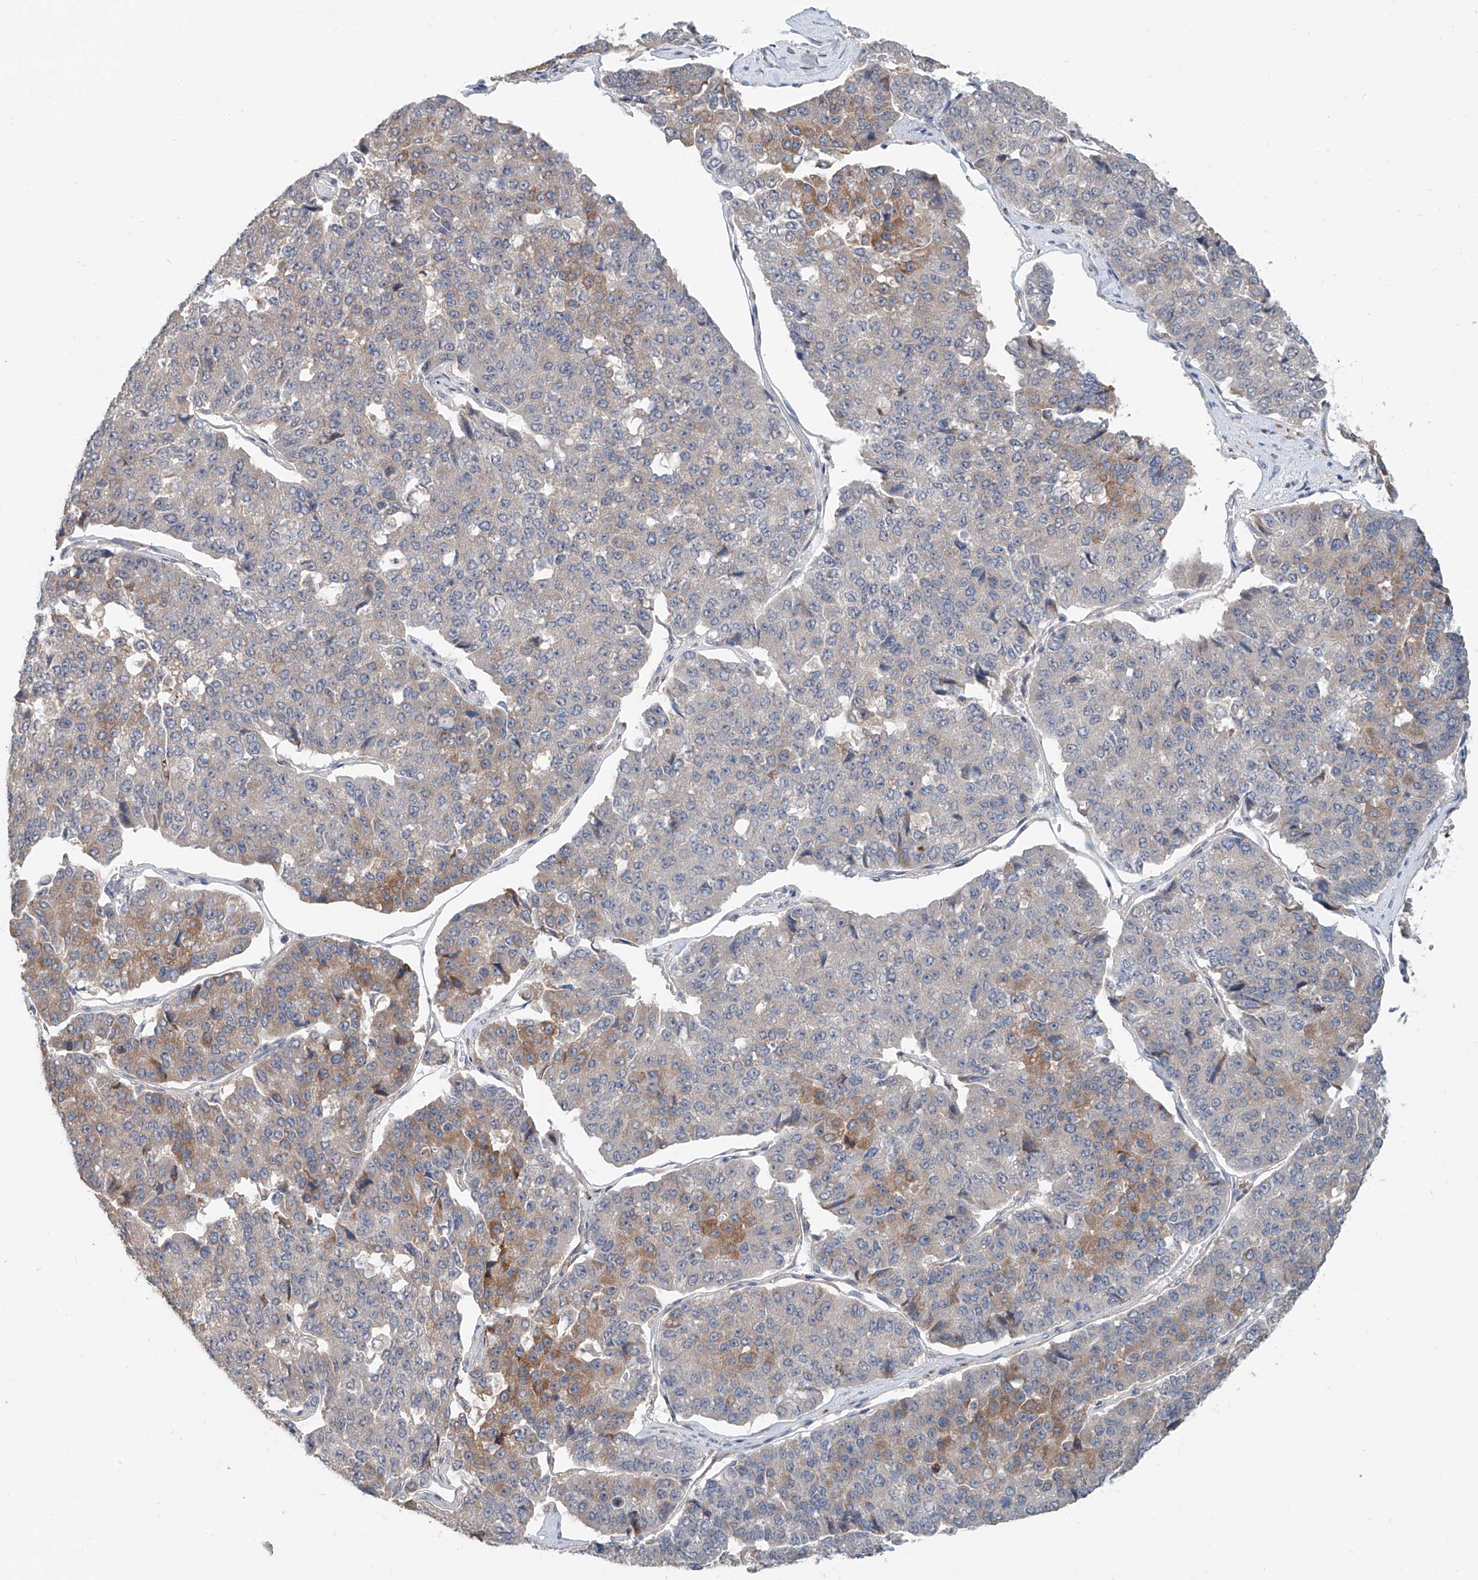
{"staining": {"intensity": "moderate", "quantity": "<25%", "location": "cytoplasmic/membranous"}, "tissue": "pancreatic cancer", "cell_type": "Tumor cells", "image_type": "cancer", "snomed": [{"axis": "morphology", "description": "Adenocarcinoma, NOS"}, {"axis": "topography", "description": "Pancreas"}], "caption": "Pancreatic adenocarcinoma stained for a protein (brown) reveals moderate cytoplasmic/membranous positive staining in about <25% of tumor cells.", "gene": "KCNK10", "patient": {"sex": "male", "age": 50}}